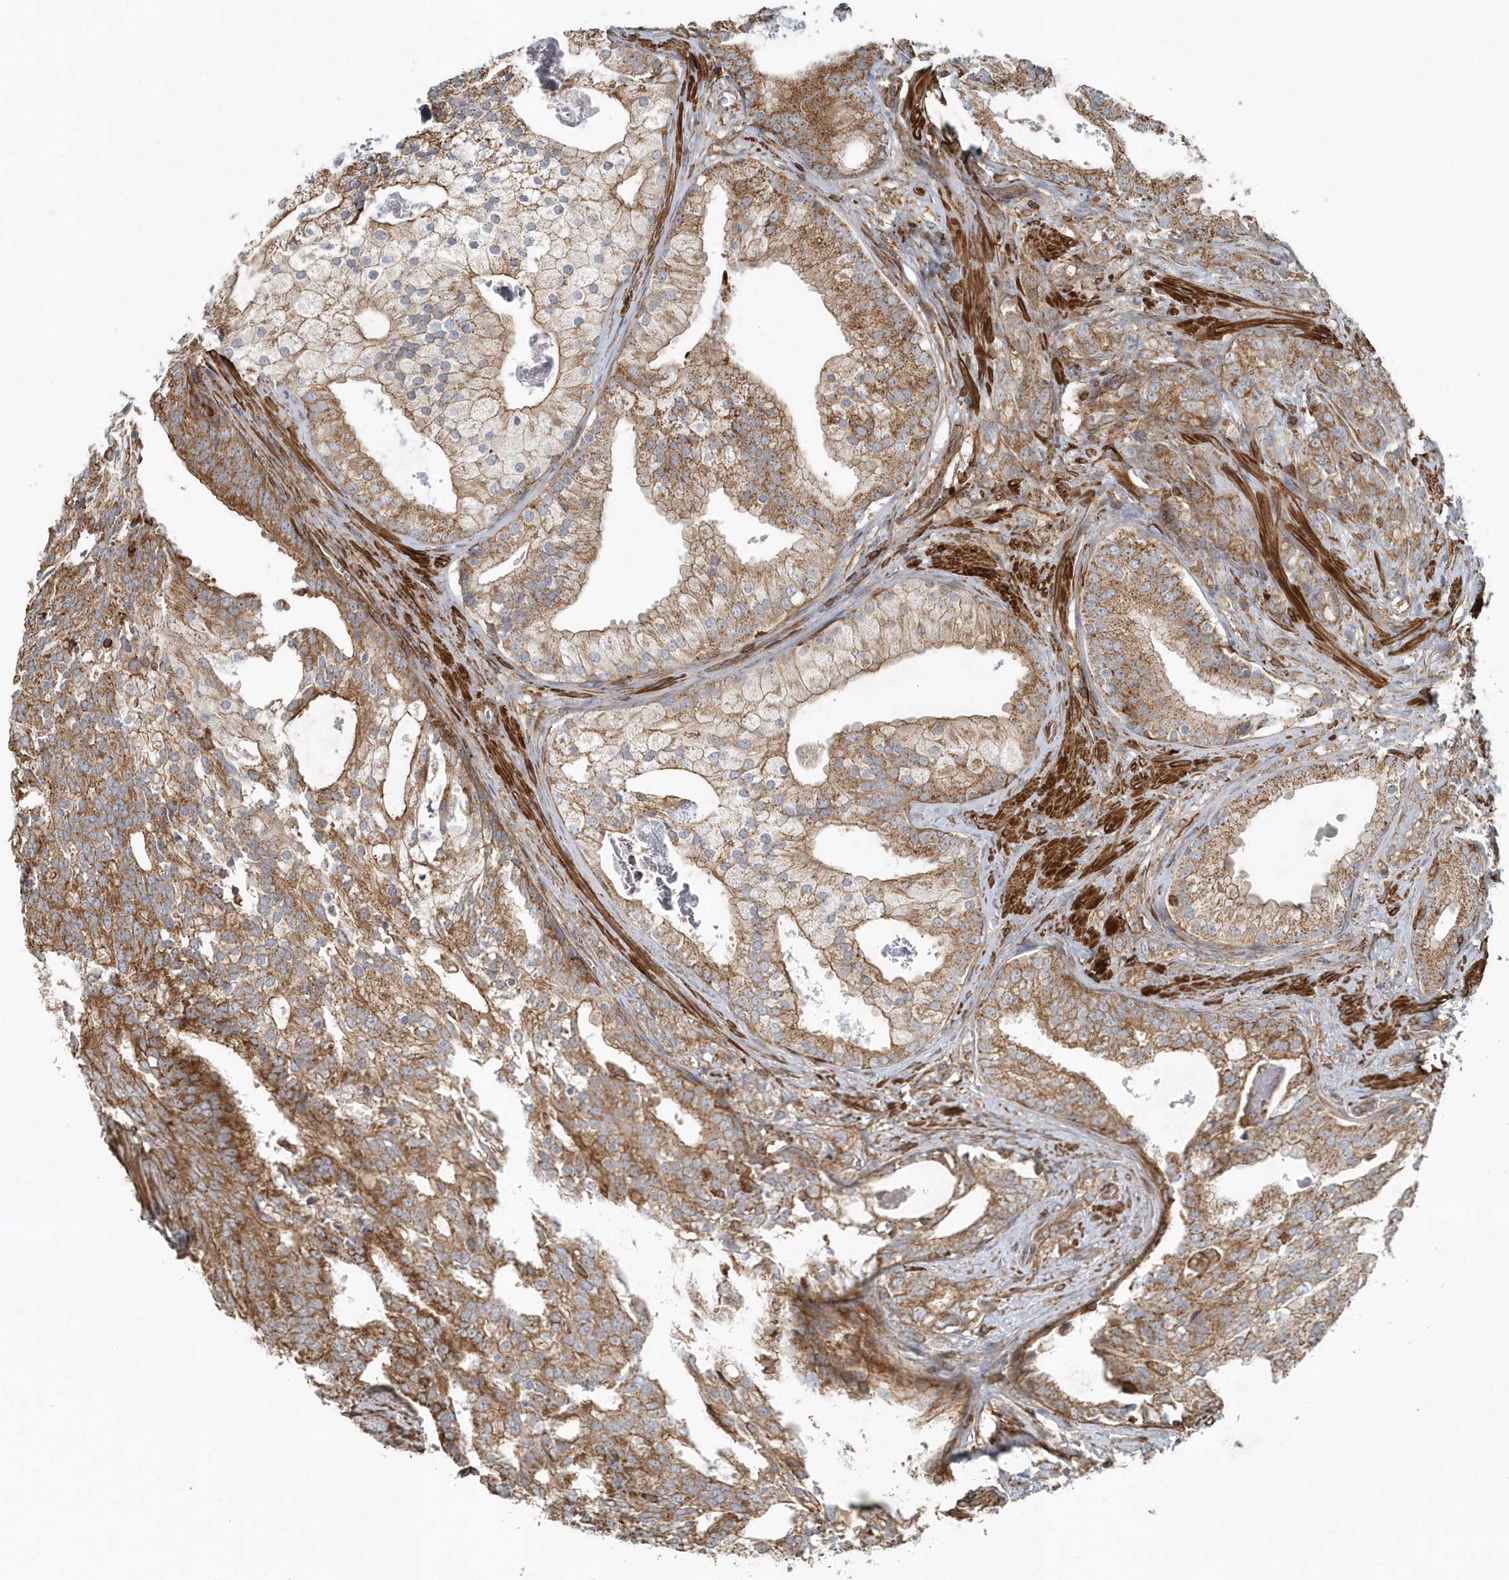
{"staining": {"intensity": "moderate", "quantity": ">75%", "location": "cytoplasmic/membranous"}, "tissue": "prostate cancer", "cell_type": "Tumor cells", "image_type": "cancer", "snomed": [{"axis": "morphology", "description": "Adenocarcinoma, Low grade"}, {"axis": "topography", "description": "Prostate"}], "caption": "Immunohistochemical staining of prostate cancer demonstrates moderate cytoplasmic/membranous protein positivity in approximately >75% of tumor cells.", "gene": "MMUT", "patient": {"sex": "male", "age": 58}}